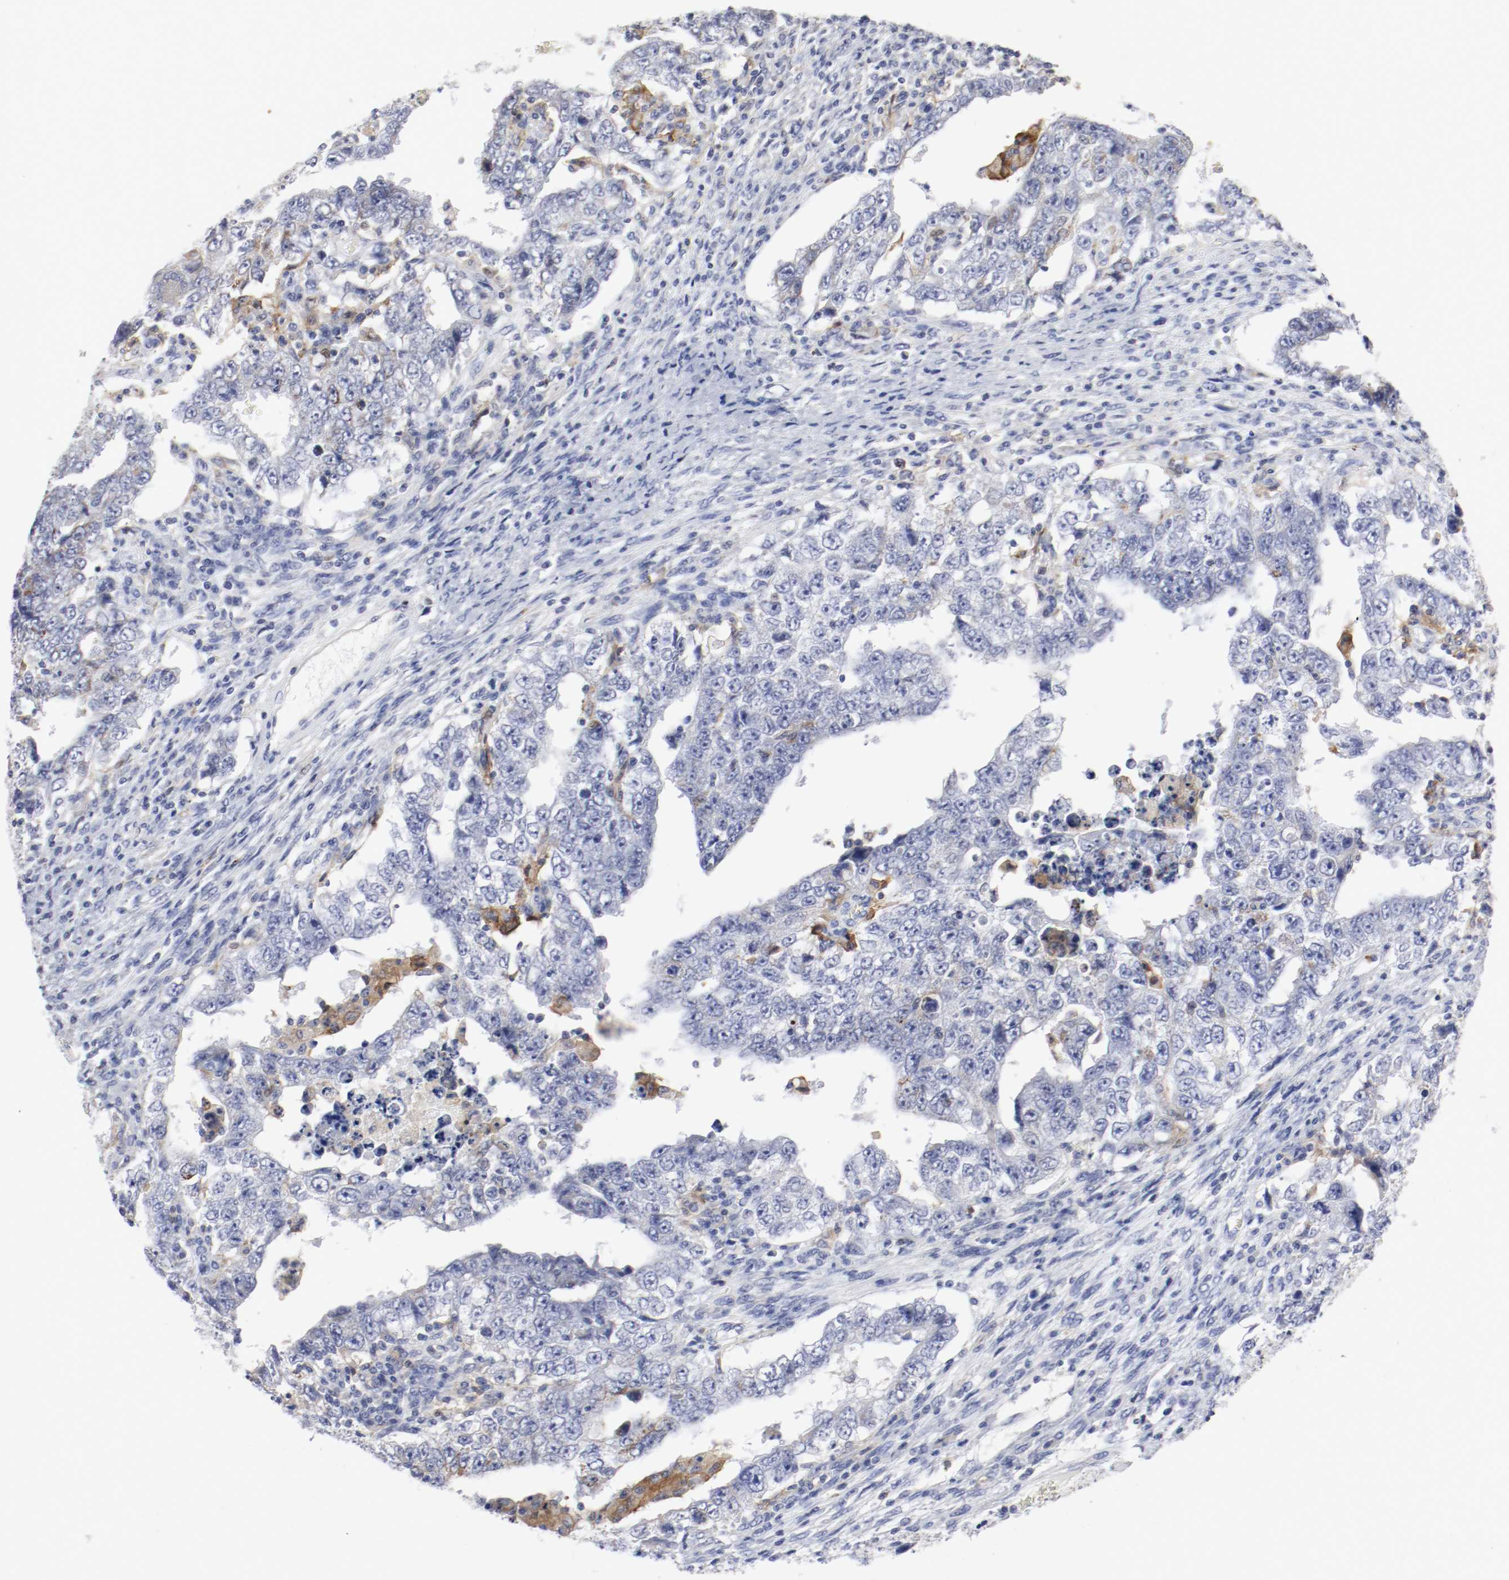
{"staining": {"intensity": "moderate", "quantity": "25%-75%", "location": "cytoplasmic/membranous"}, "tissue": "testis cancer", "cell_type": "Tumor cells", "image_type": "cancer", "snomed": [{"axis": "morphology", "description": "Carcinoma, Embryonal, NOS"}, {"axis": "topography", "description": "Testis"}], "caption": "High-power microscopy captured an immunohistochemistry histopathology image of embryonal carcinoma (testis), revealing moderate cytoplasmic/membranous positivity in about 25%-75% of tumor cells. The staining was performed using DAB (3,3'-diaminobenzidine), with brown indicating positive protein expression. Nuclei are stained blue with hematoxylin.", "gene": "ITGAX", "patient": {"sex": "male", "age": 26}}